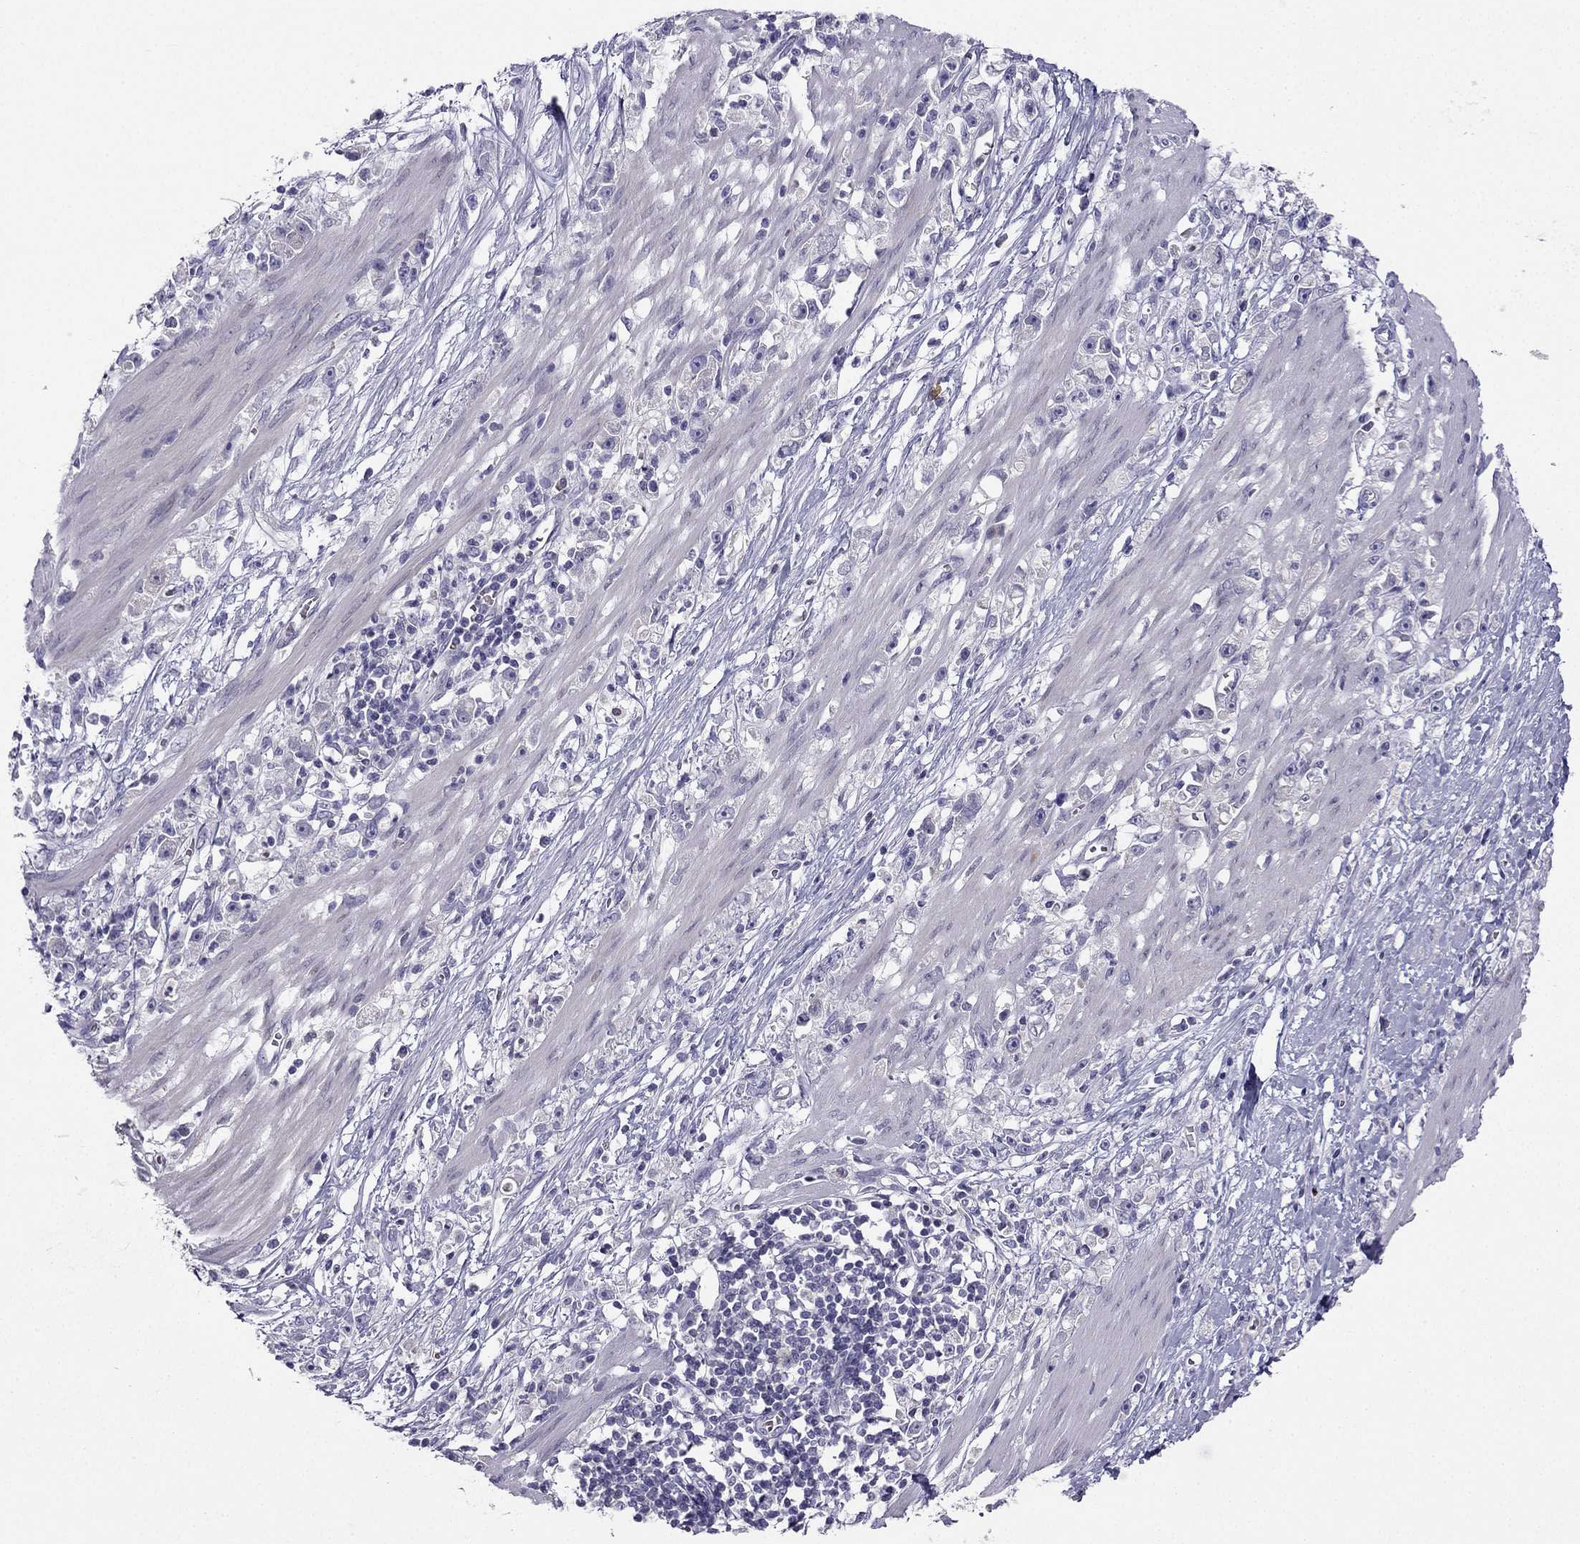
{"staining": {"intensity": "negative", "quantity": "none", "location": "none"}, "tissue": "stomach cancer", "cell_type": "Tumor cells", "image_type": "cancer", "snomed": [{"axis": "morphology", "description": "Adenocarcinoma, NOS"}, {"axis": "topography", "description": "Stomach"}], "caption": "Tumor cells show no significant protein staining in stomach cancer (adenocarcinoma). Nuclei are stained in blue.", "gene": "RSPH14", "patient": {"sex": "female", "age": 59}}